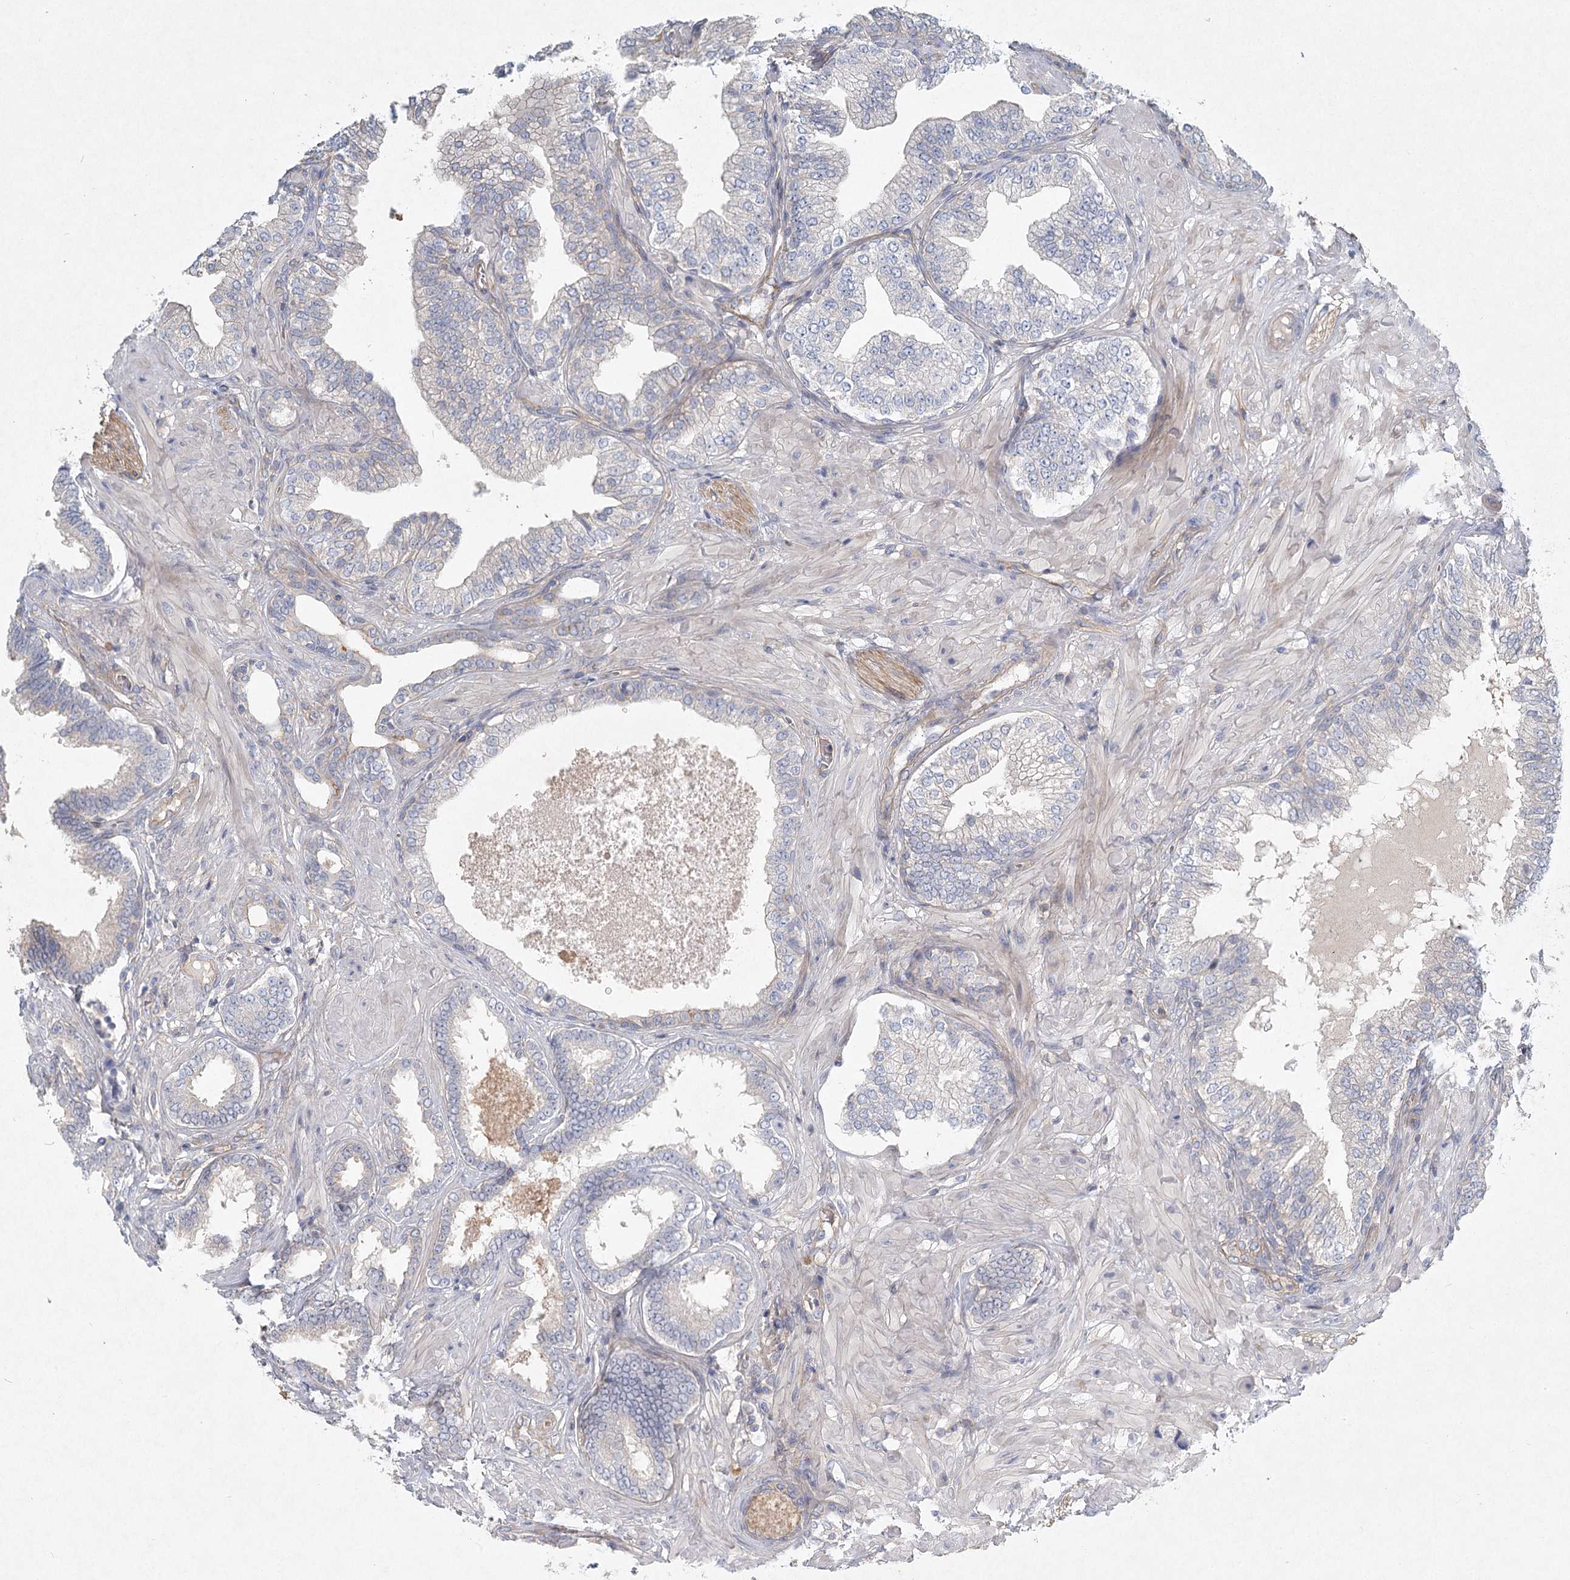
{"staining": {"intensity": "weak", "quantity": "<25%", "location": "cytoplasmic/membranous"}, "tissue": "prostate cancer", "cell_type": "Tumor cells", "image_type": "cancer", "snomed": [{"axis": "morphology", "description": "Adenocarcinoma, High grade"}, {"axis": "topography", "description": "Prostate"}], "caption": "DAB immunohistochemical staining of prostate cancer demonstrates no significant expression in tumor cells.", "gene": "DNMBP", "patient": {"sex": "male", "age": 59}}